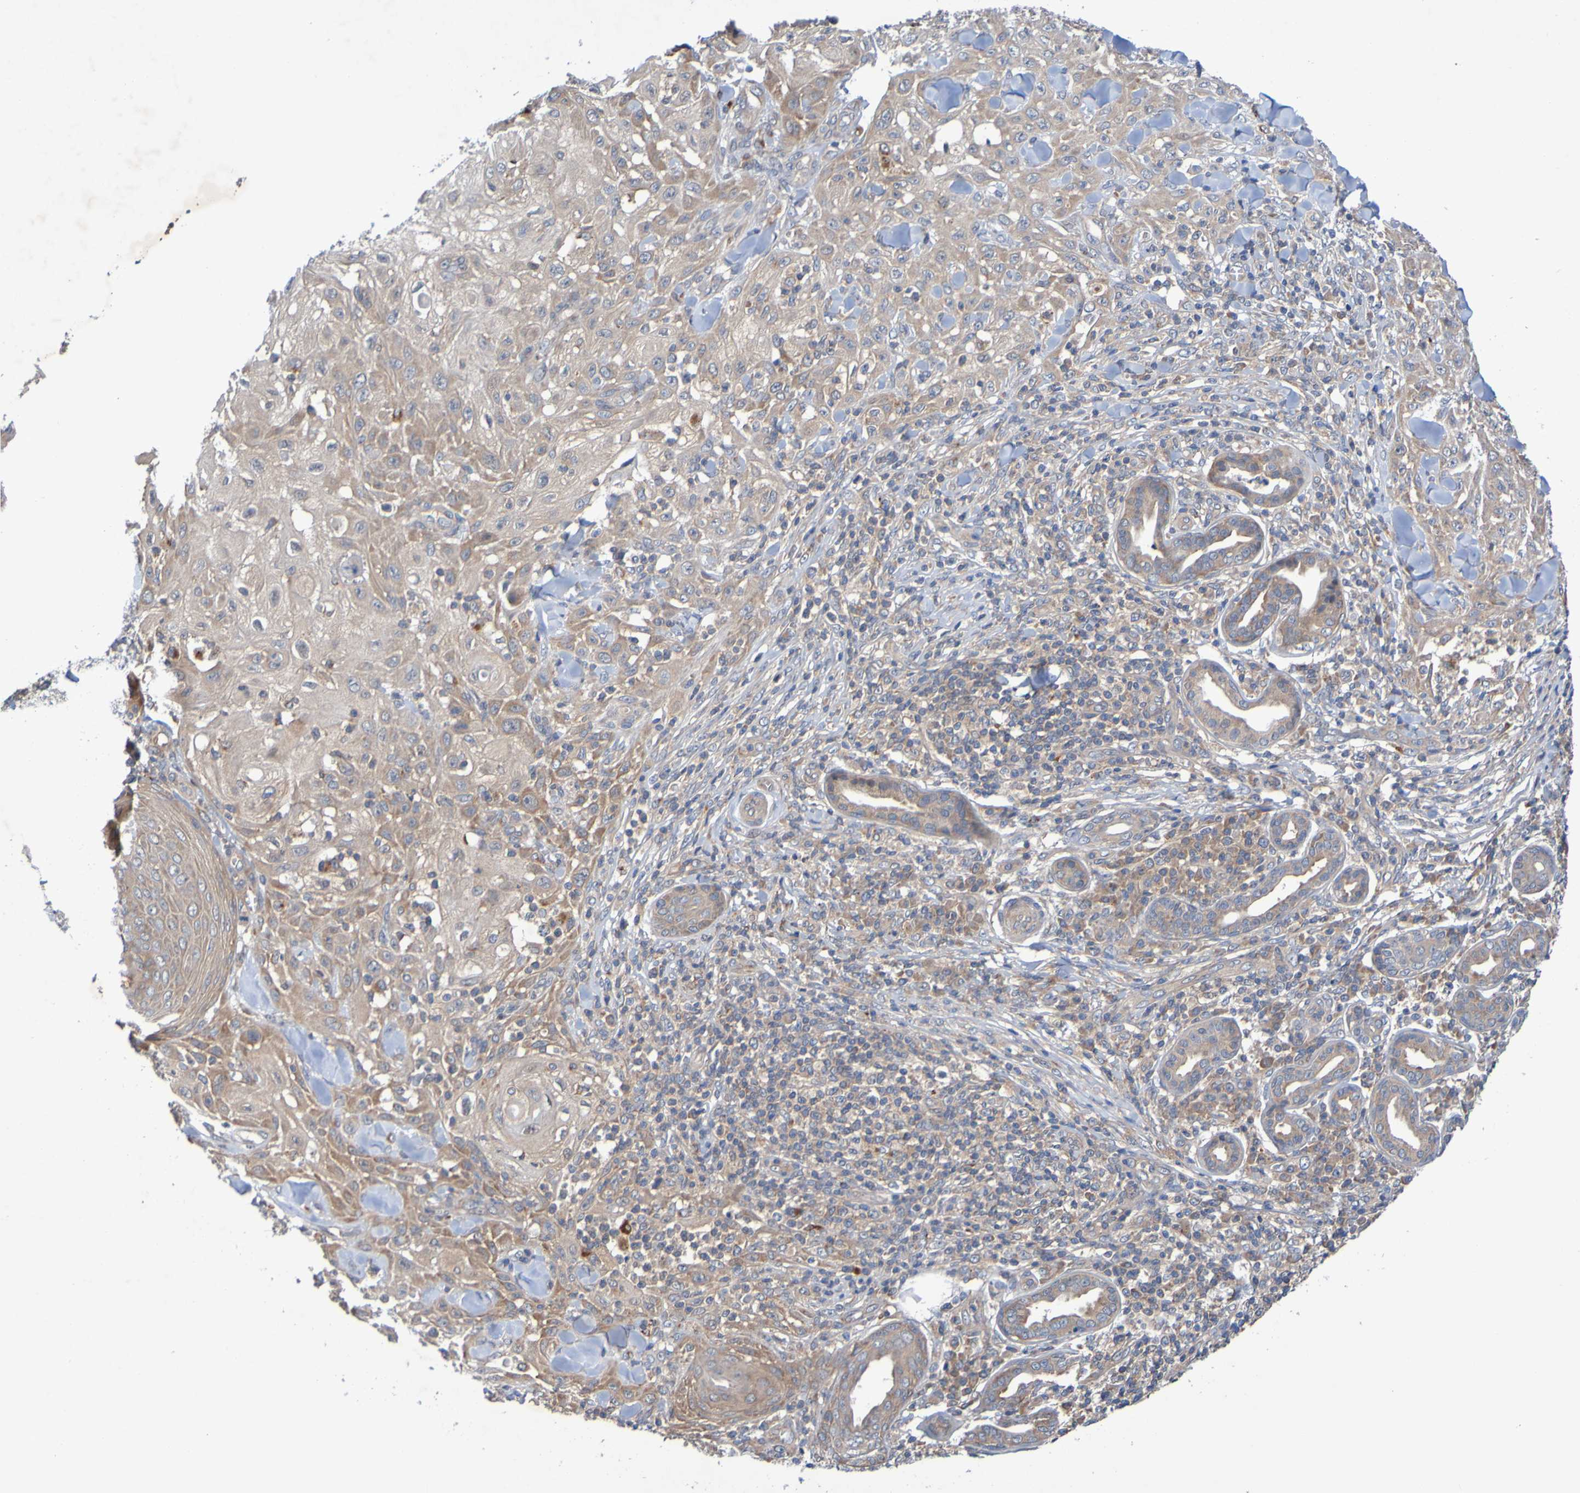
{"staining": {"intensity": "moderate", "quantity": ">75%", "location": "cytoplasmic/membranous"}, "tissue": "skin cancer", "cell_type": "Tumor cells", "image_type": "cancer", "snomed": [{"axis": "morphology", "description": "Squamous cell carcinoma, NOS"}, {"axis": "topography", "description": "Skin"}], "caption": "Skin cancer (squamous cell carcinoma) stained for a protein displays moderate cytoplasmic/membranous positivity in tumor cells.", "gene": "SDK1", "patient": {"sex": "male", "age": 24}}